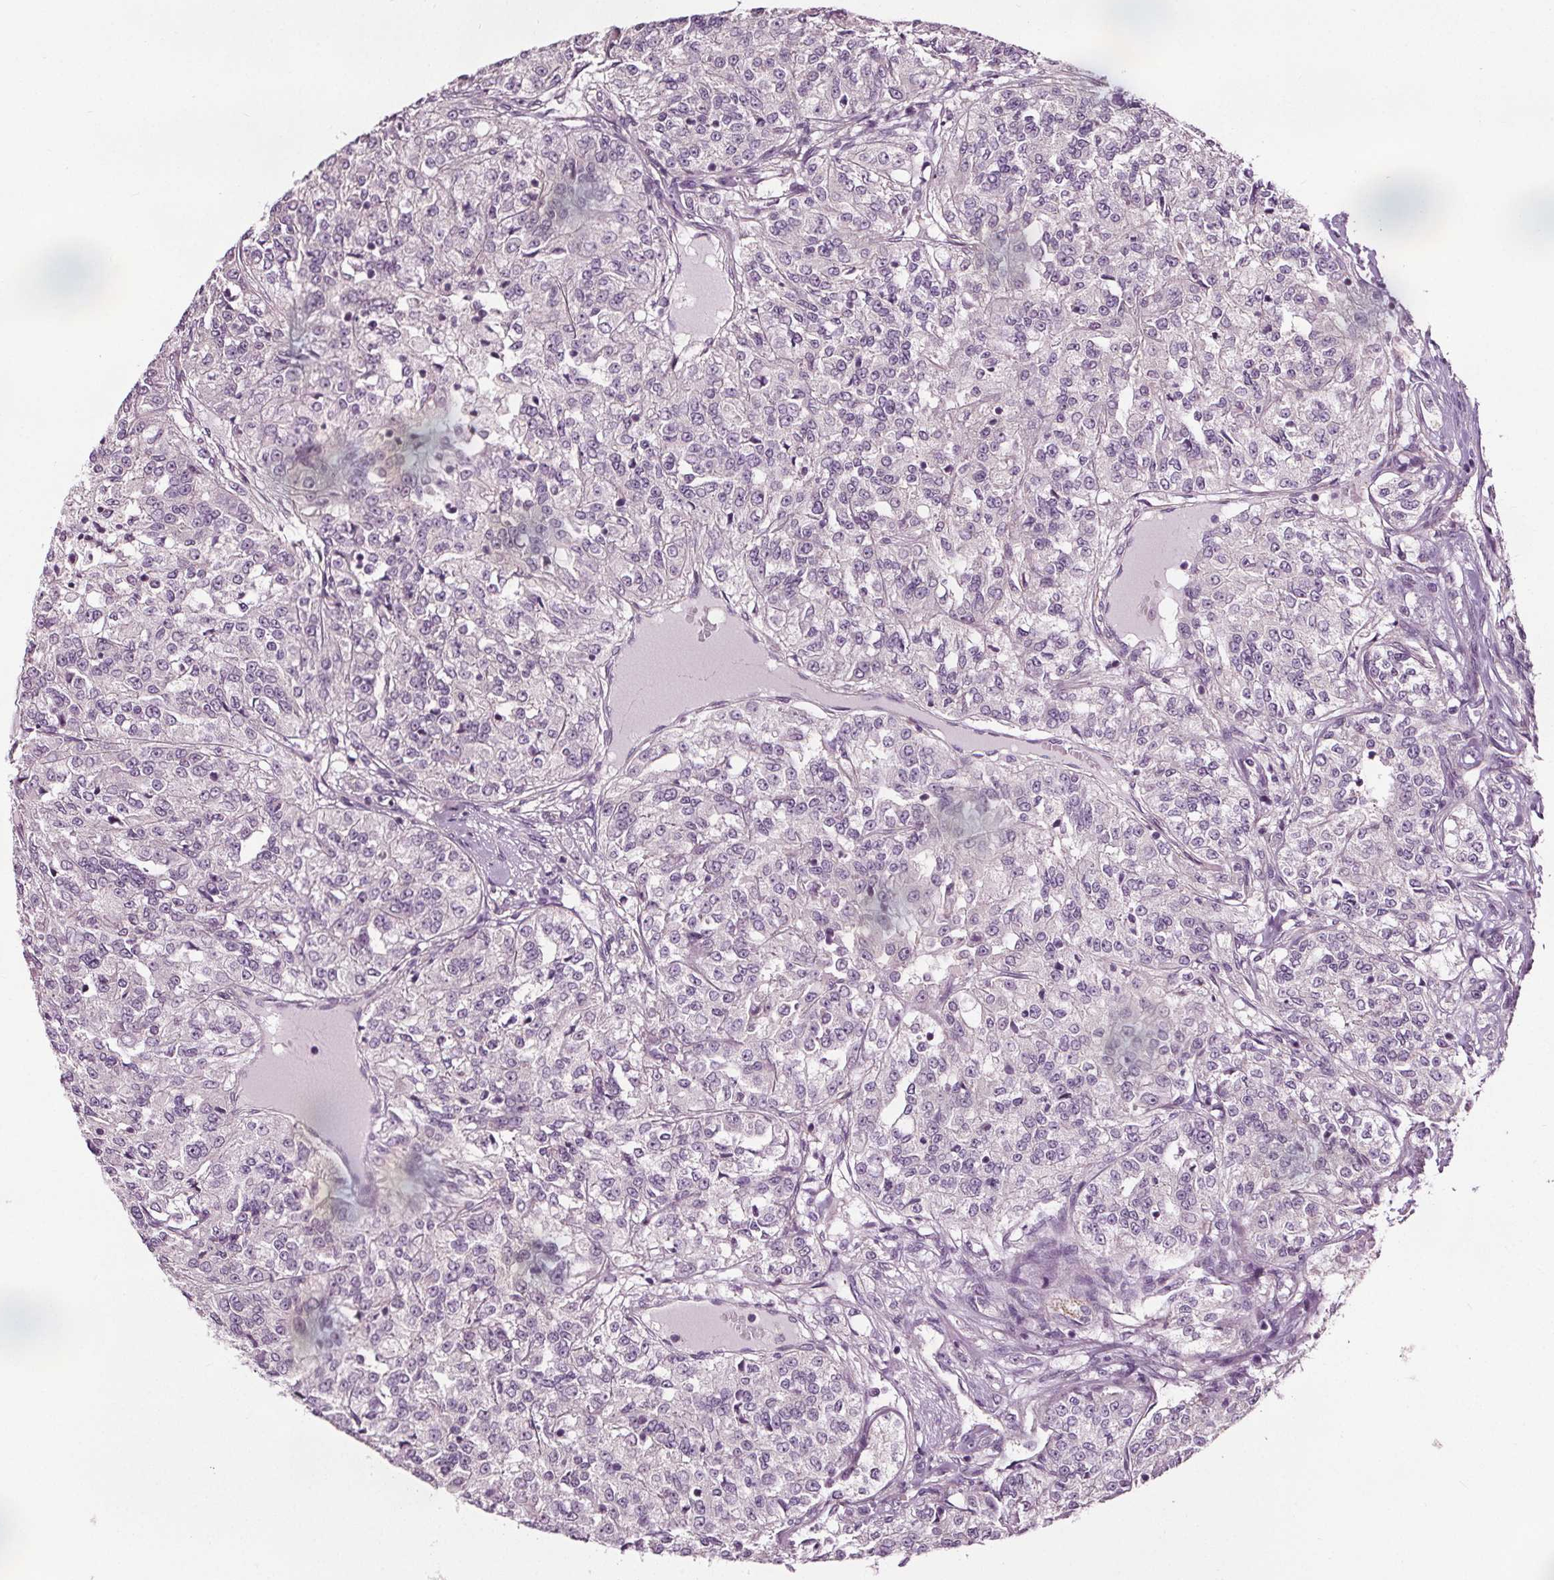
{"staining": {"intensity": "negative", "quantity": "none", "location": "none"}, "tissue": "renal cancer", "cell_type": "Tumor cells", "image_type": "cancer", "snomed": [{"axis": "morphology", "description": "Adenocarcinoma, NOS"}, {"axis": "topography", "description": "Kidney"}], "caption": "This is an IHC histopathology image of renal adenocarcinoma. There is no staining in tumor cells.", "gene": "RASA1", "patient": {"sex": "female", "age": 63}}